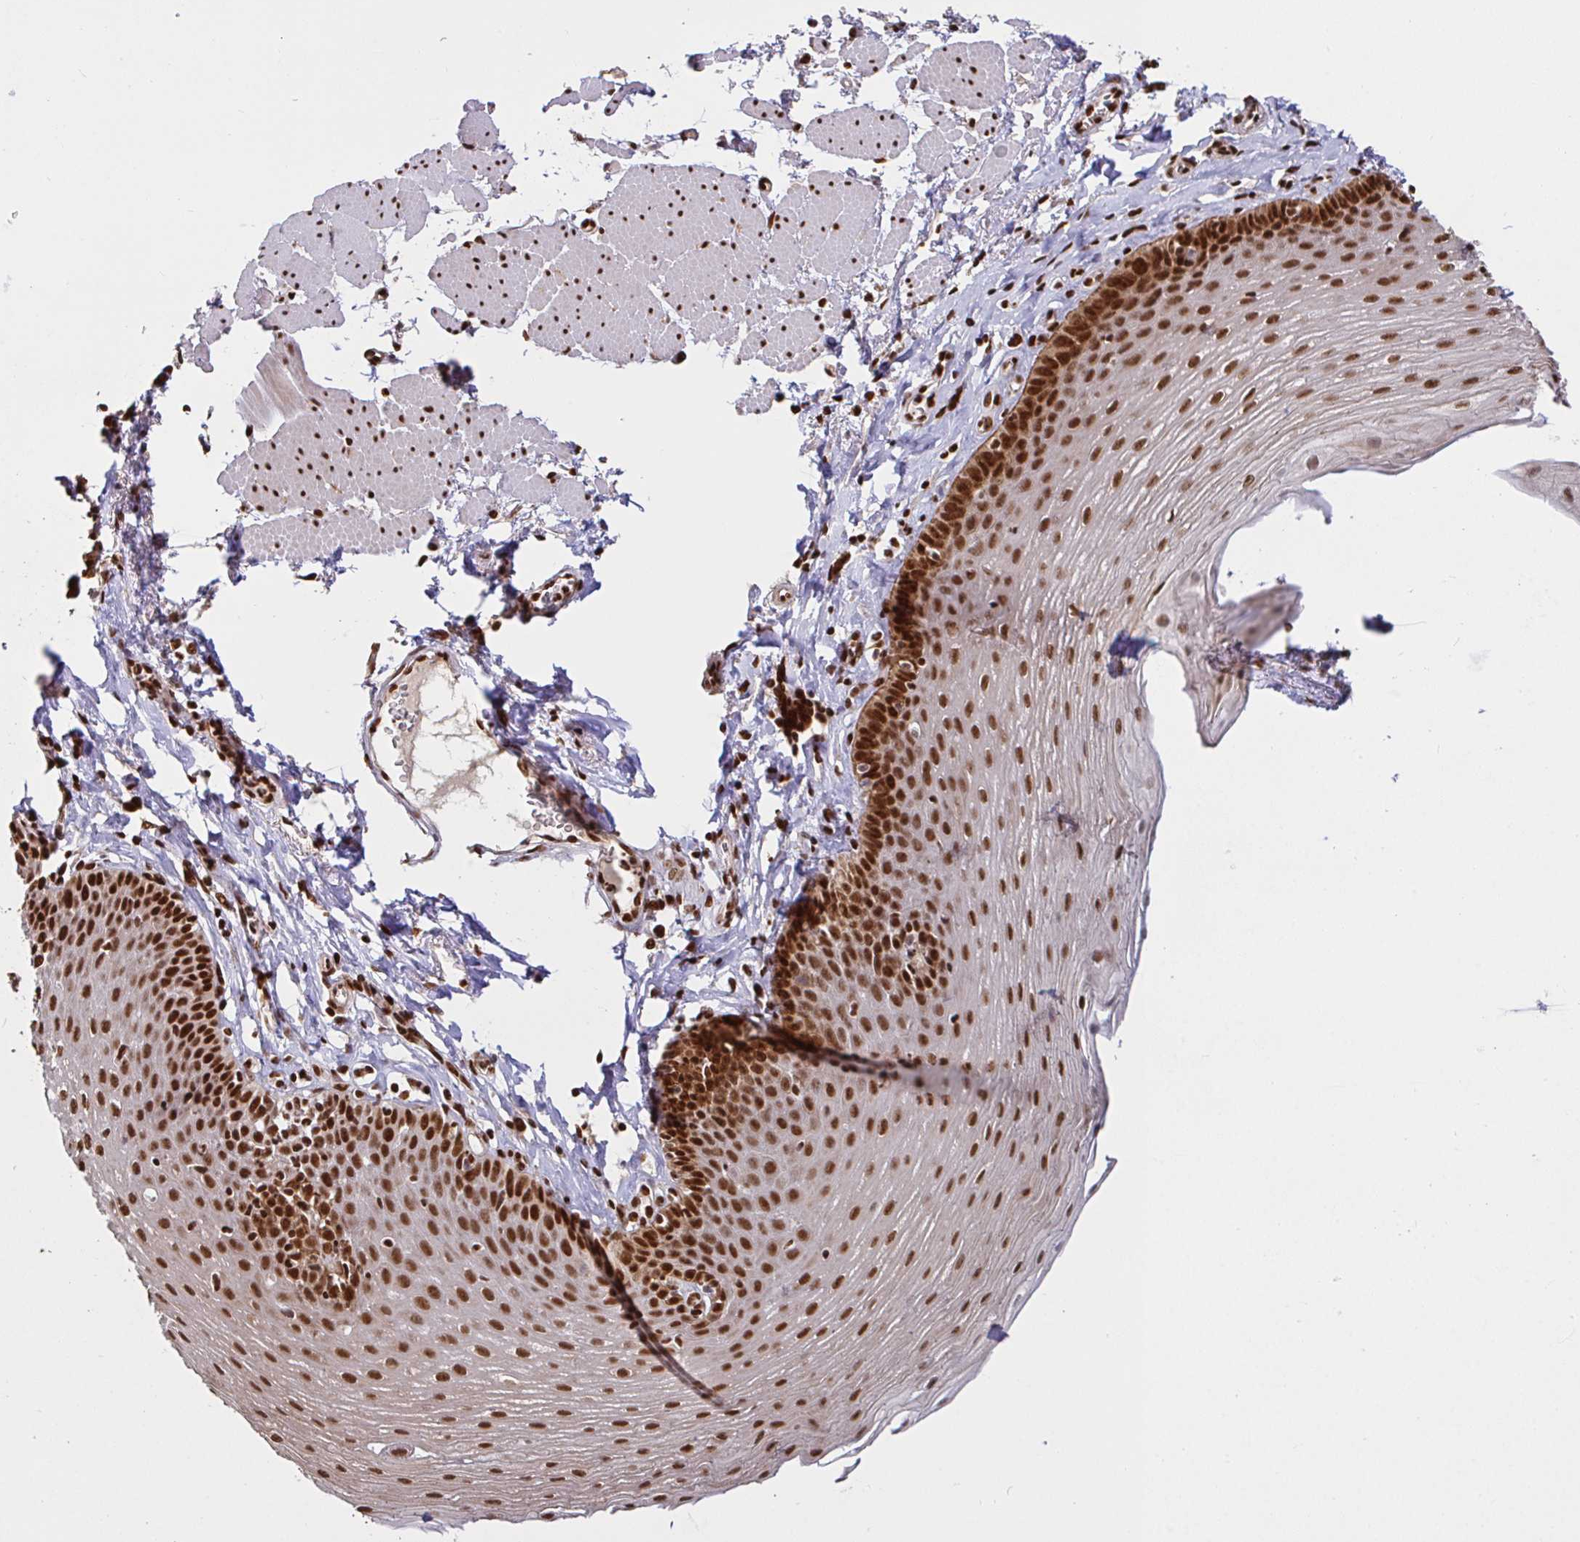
{"staining": {"intensity": "strong", "quantity": ">75%", "location": "cytoplasmic/membranous,nuclear"}, "tissue": "esophagus", "cell_type": "Squamous epithelial cells", "image_type": "normal", "snomed": [{"axis": "morphology", "description": "Normal tissue, NOS"}, {"axis": "topography", "description": "Esophagus"}], "caption": "A brown stain shows strong cytoplasmic/membranous,nuclear positivity of a protein in squamous epithelial cells of unremarkable human esophagus. (DAB (3,3'-diaminobenzidine) IHC, brown staining for protein, blue staining for nuclei).", "gene": "SP3", "patient": {"sex": "female", "age": 81}}